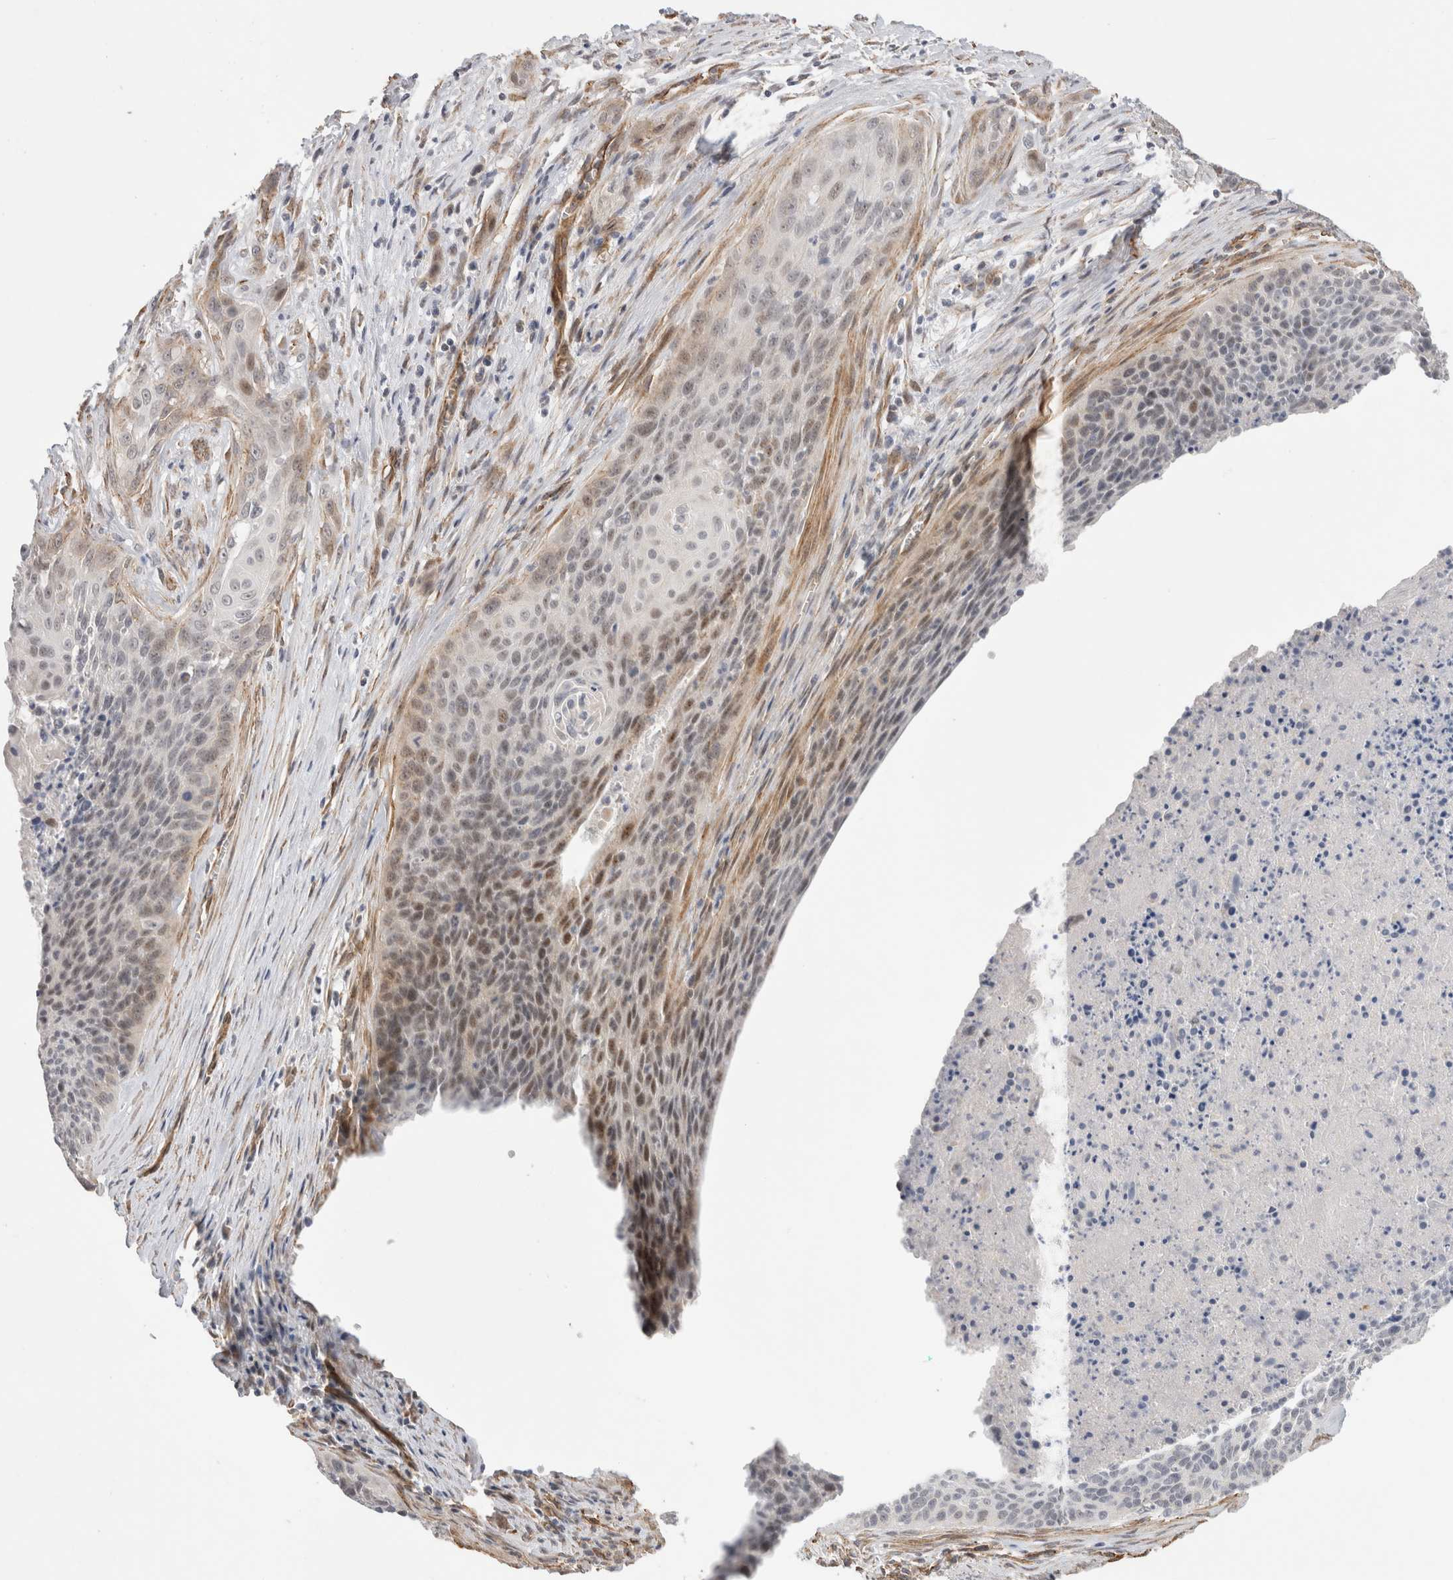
{"staining": {"intensity": "weak", "quantity": "<25%", "location": "nuclear"}, "tissue": "cervical cancer", "cell_type": "Tumor cells", "image_type": "cancer", "snomed": [{"axis": "morphology", "description": "Squamous cell carcinoma, NOS"}, {"axis": "topography", "description": "Cervix"}], "caption": "DAB (3,3'-diaminobenzidine) immunohistochemical staining of human cervical squamous cell carcinoma demonstrates no significant positivity in tumor cells.", "gene": "CAAP1", "patient": {"sex": "female", "age": 55}}